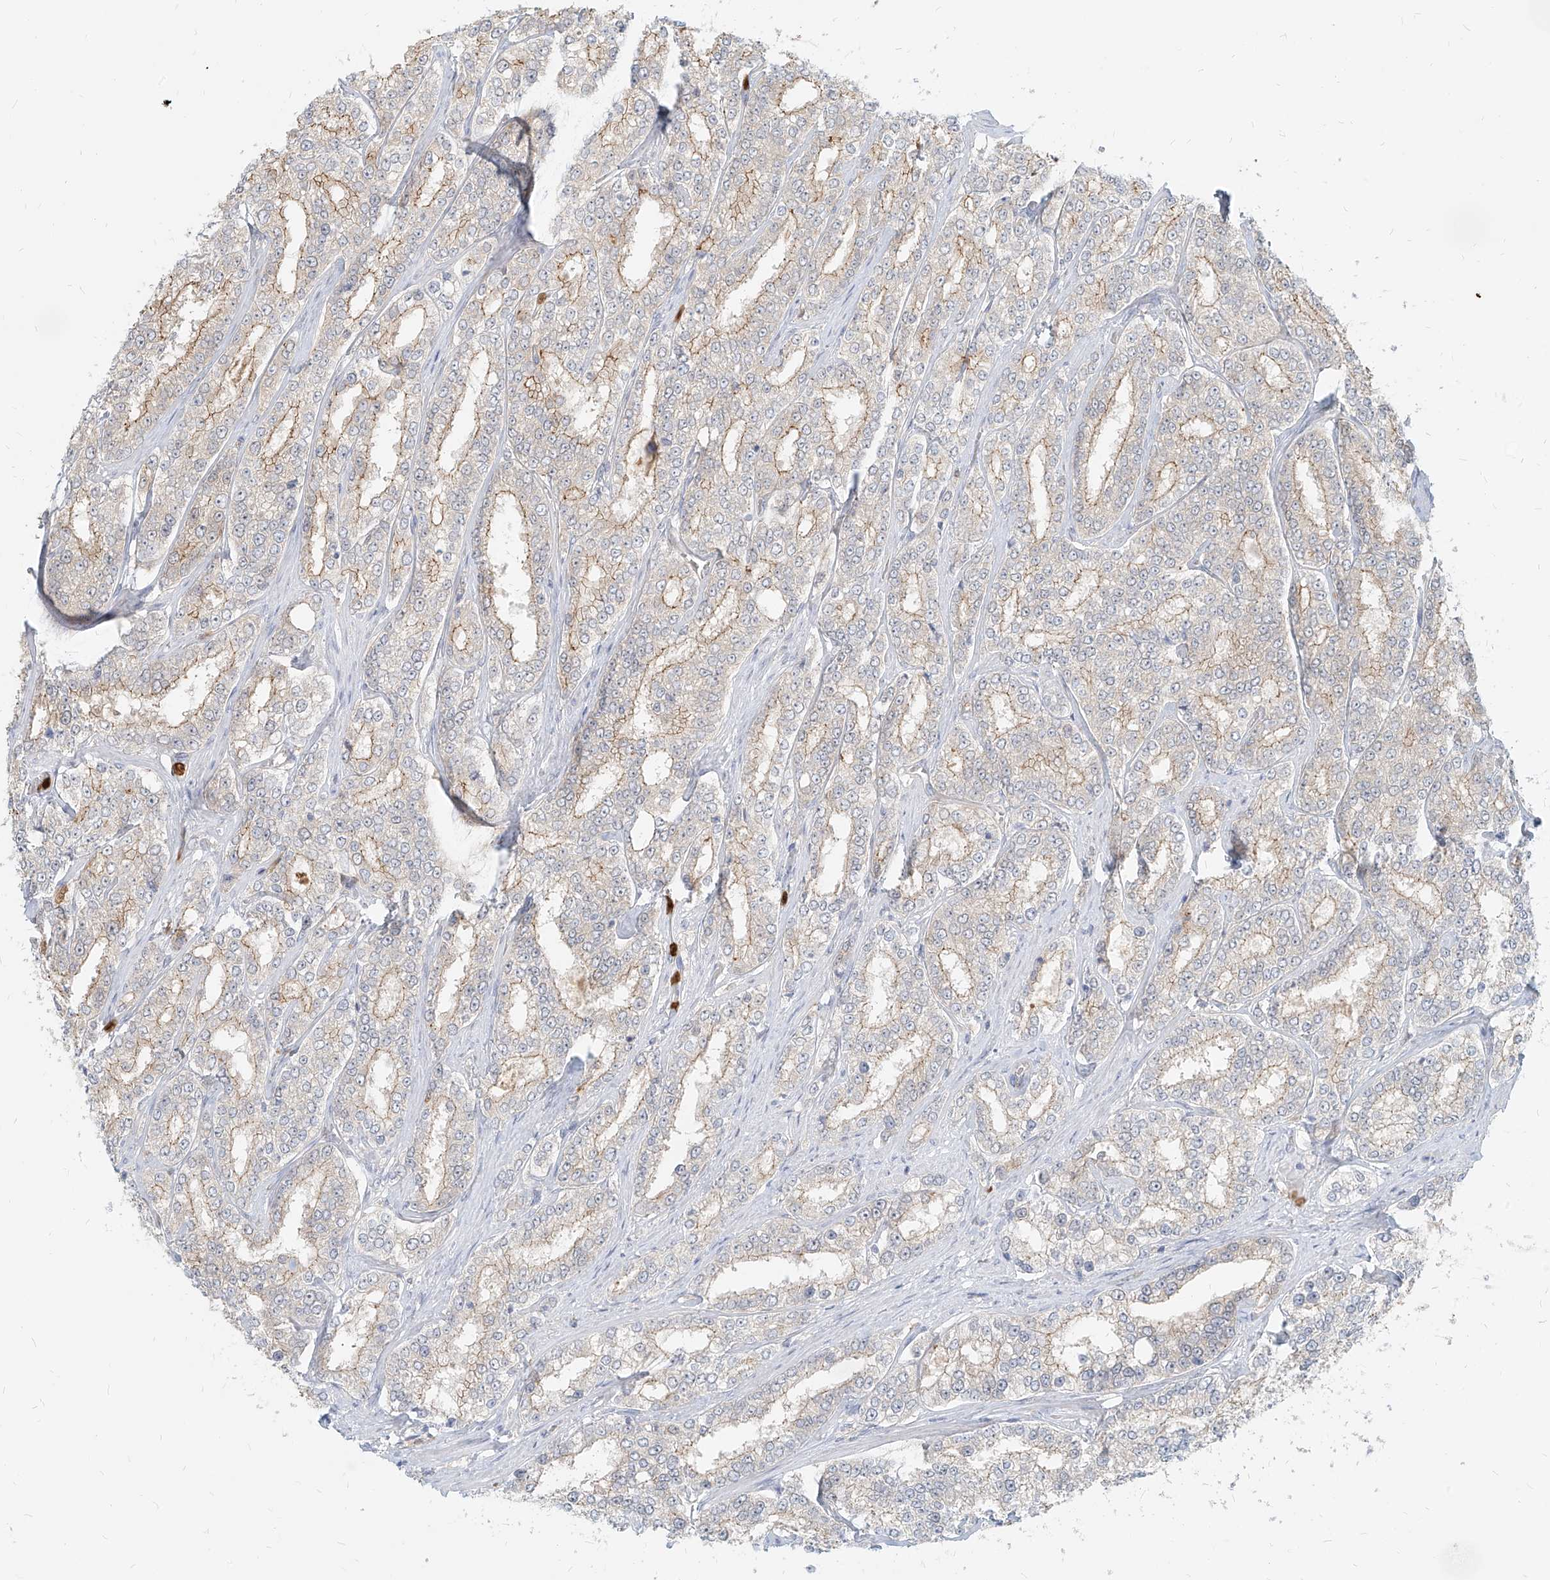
{"staining": {"intensity": "weak", "quantity": "25%-75%", "location": "cytoplasmic/membranous"}, "tissue": "prostate cancer", "cell_type": "Tumor cells", "image_type": "cancer", "snomed": [{"axis": "morphology", "description": "Normal tissue, NOS"}, {"axis": "morphology", "description": "Adenocarcinoma, High grade"}, {"axis": "topography", "description": "Prostate"}], "caption": "Tumor cells exhibit low levels of weak cytoplasmic/membranous expression in about 25%-75% of cells in human high-grade adenocarcinoma (prostate).", "gene": "PGD", "patient": {"sex": "male", "age": 83}}